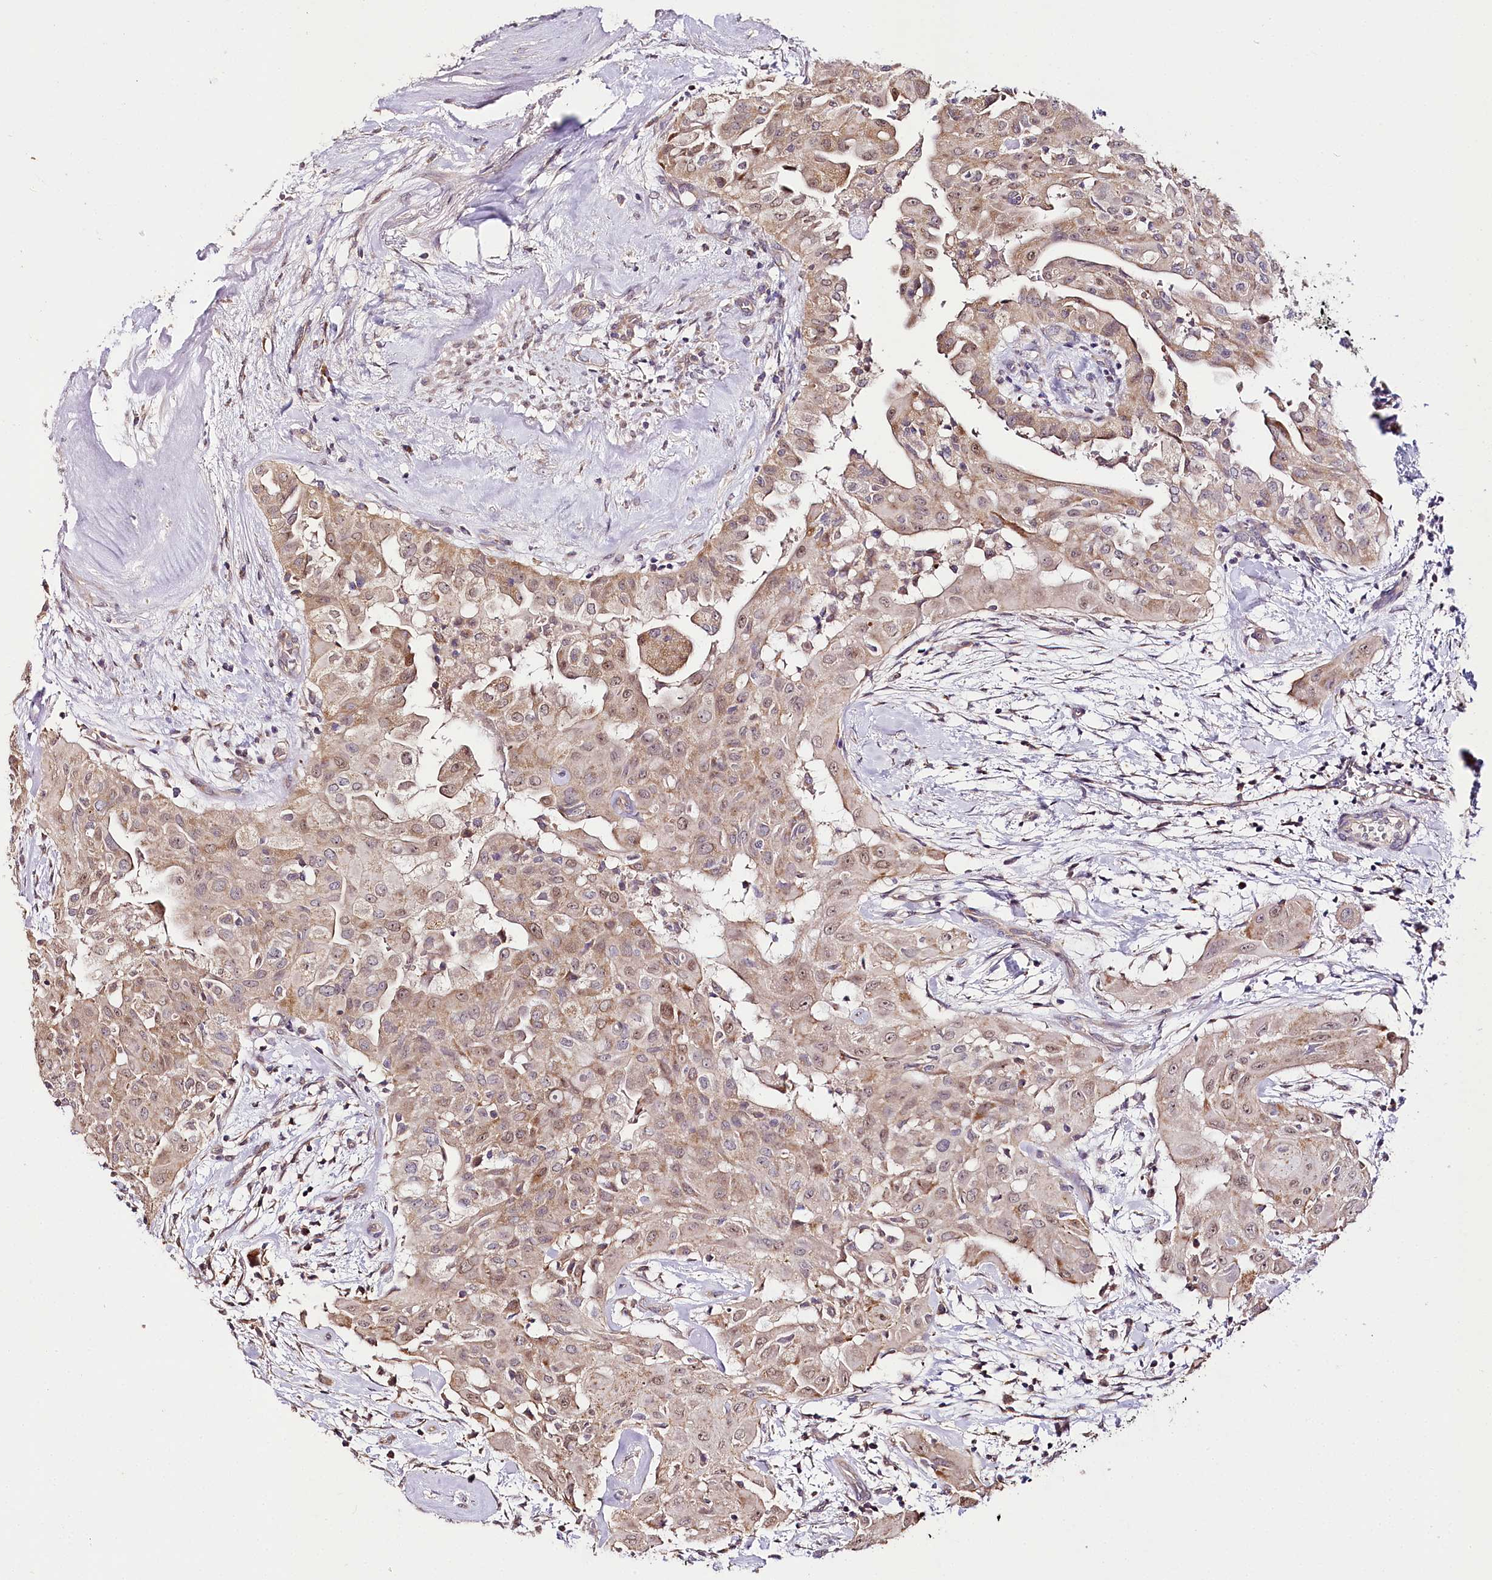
{"staining": {"intensity": "weak", "quantity": ">75%", "location": "cytoplasmic/membranous,nuclear"}, "tissue": "thyroid cancer", "cell_type": "Tumor cells", "image_type": "cancer", "snomed": [{"axis": "morphology", "description": "Papillary adenocarcinoma, NOS"}, {"axis": "topography", "description": "Thyroid gland"}], "caption": "The photomicrograph shows immunohistochemical staining of papillary adenocarcinoma (thyroid). There is weak cytoplasmic/membranous and nuclear staining is present in about >75% of tumor cells.", "gene": "ZNF226", "patient": {"sex": "female", "age": 59}}